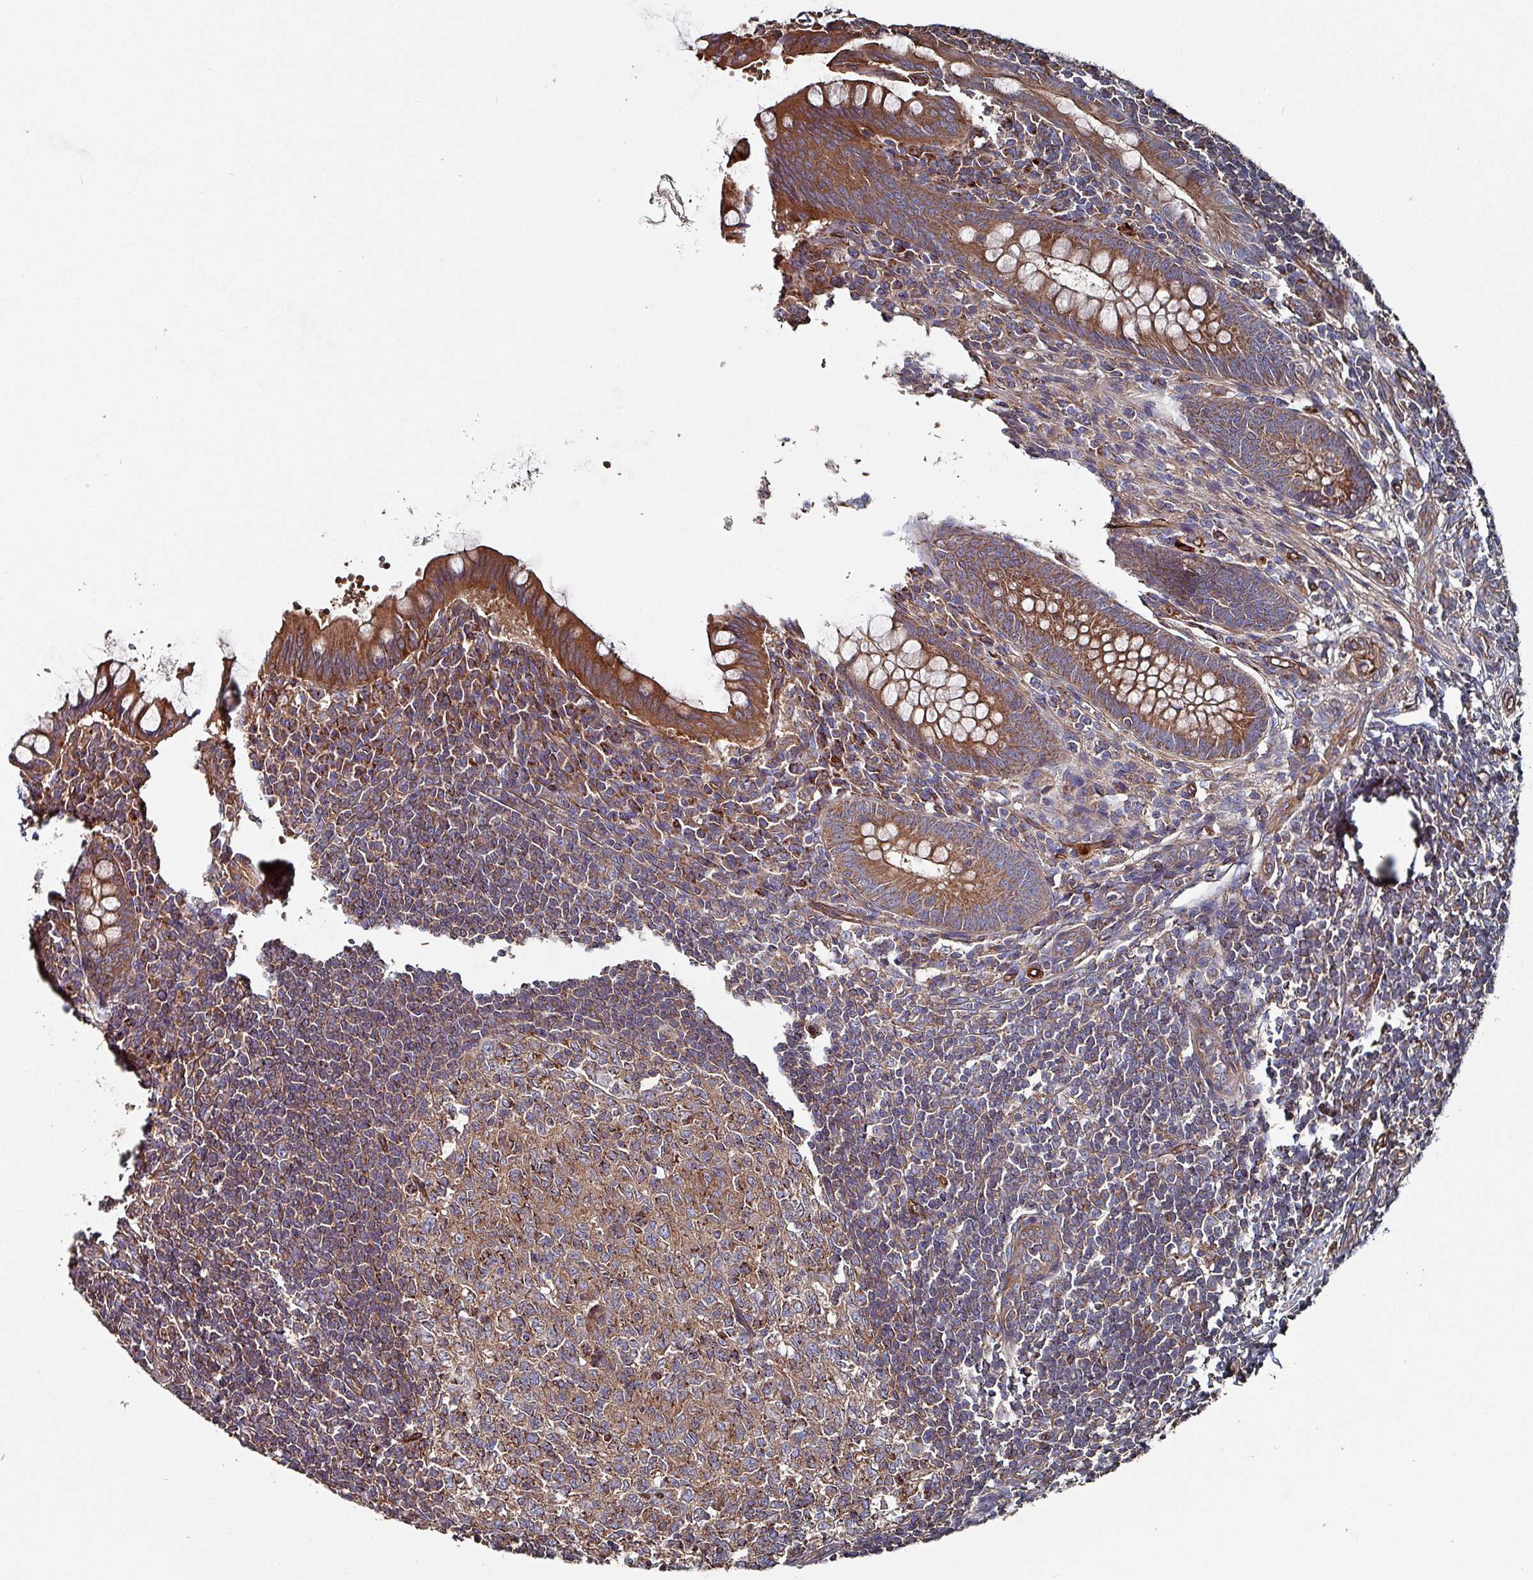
{"staining": {"intensity": "strong", "quantity": ">75%", "location": "cytoplasmic/membranous"}, "tissue": "appendix", "cell_type": "Glandular cells", "image_type": "normal", "snomed": [{"axis": "morphology", "description": "Normal tissue, NOS"}, {"axis": "topography", "description": "Appendix"}], "caption": "Appendix stained with immunohistochemistry reveals strong cytoplasmic/membranous positivity in about >75% of glandular cells.", "gene": "ANO10", "patient": {"sex": "female", "age": 33}}